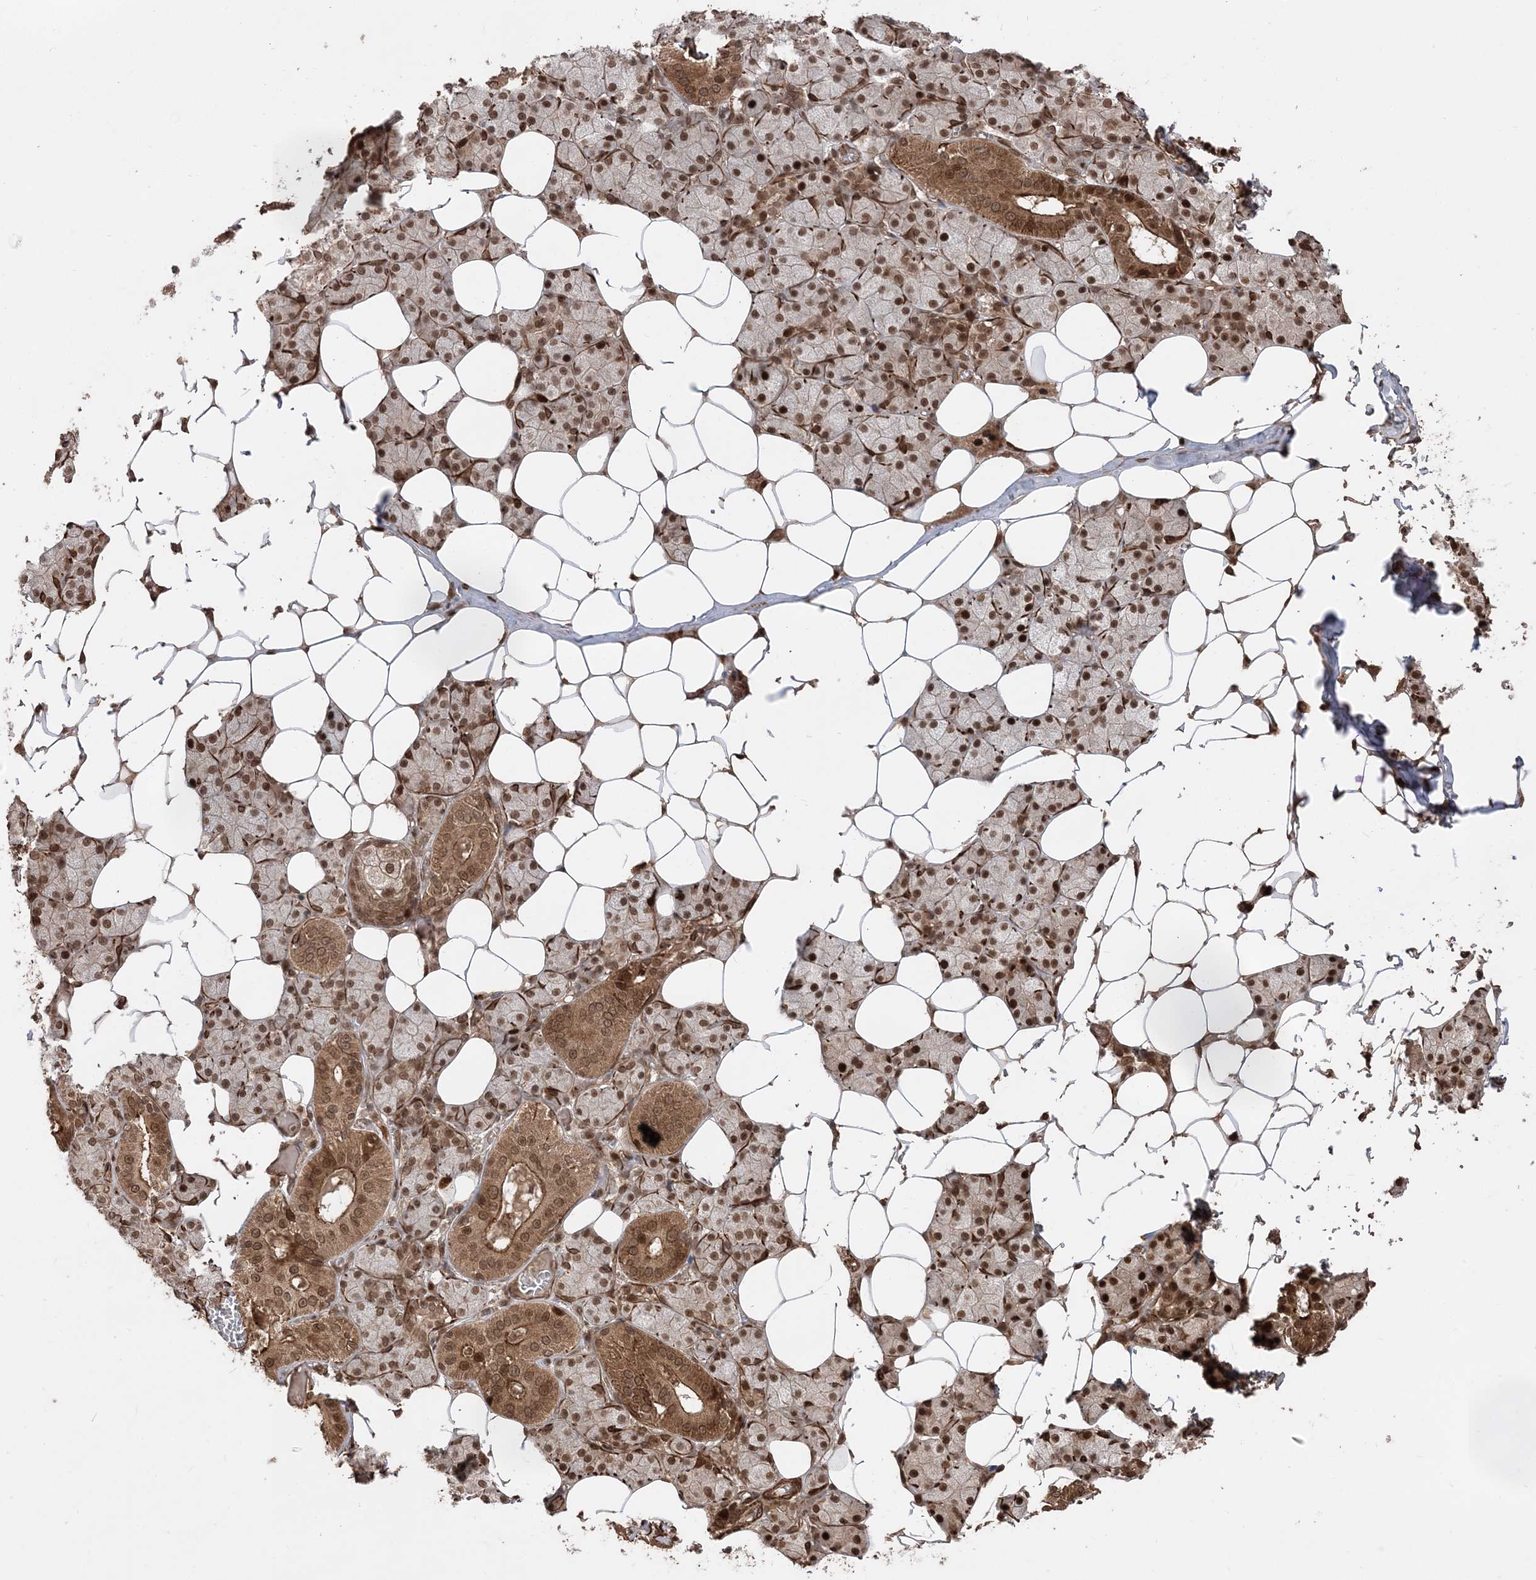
{"staining": {"intensity": "strong", "quantity": ">75%", "location": "cytoplasmic/membranous,nuclear"}, "tissue": "salivary gland", "cell_type": "Glandular cells", "image_type": "normal", "snomed": [{"axis": "morphology", "description": "Normal tissue, NOS"}, {"axis": "topography", "description": "Salivary gland"}], "caption": "DAB immunohistochemical staining of normal salivary gland displays strong cytoplasmic/membranous,nuclear protein expression in approximately >75% of glandular cells.", "gene": "ETAA1", "patient": {"sex": "female", "age": 33}}